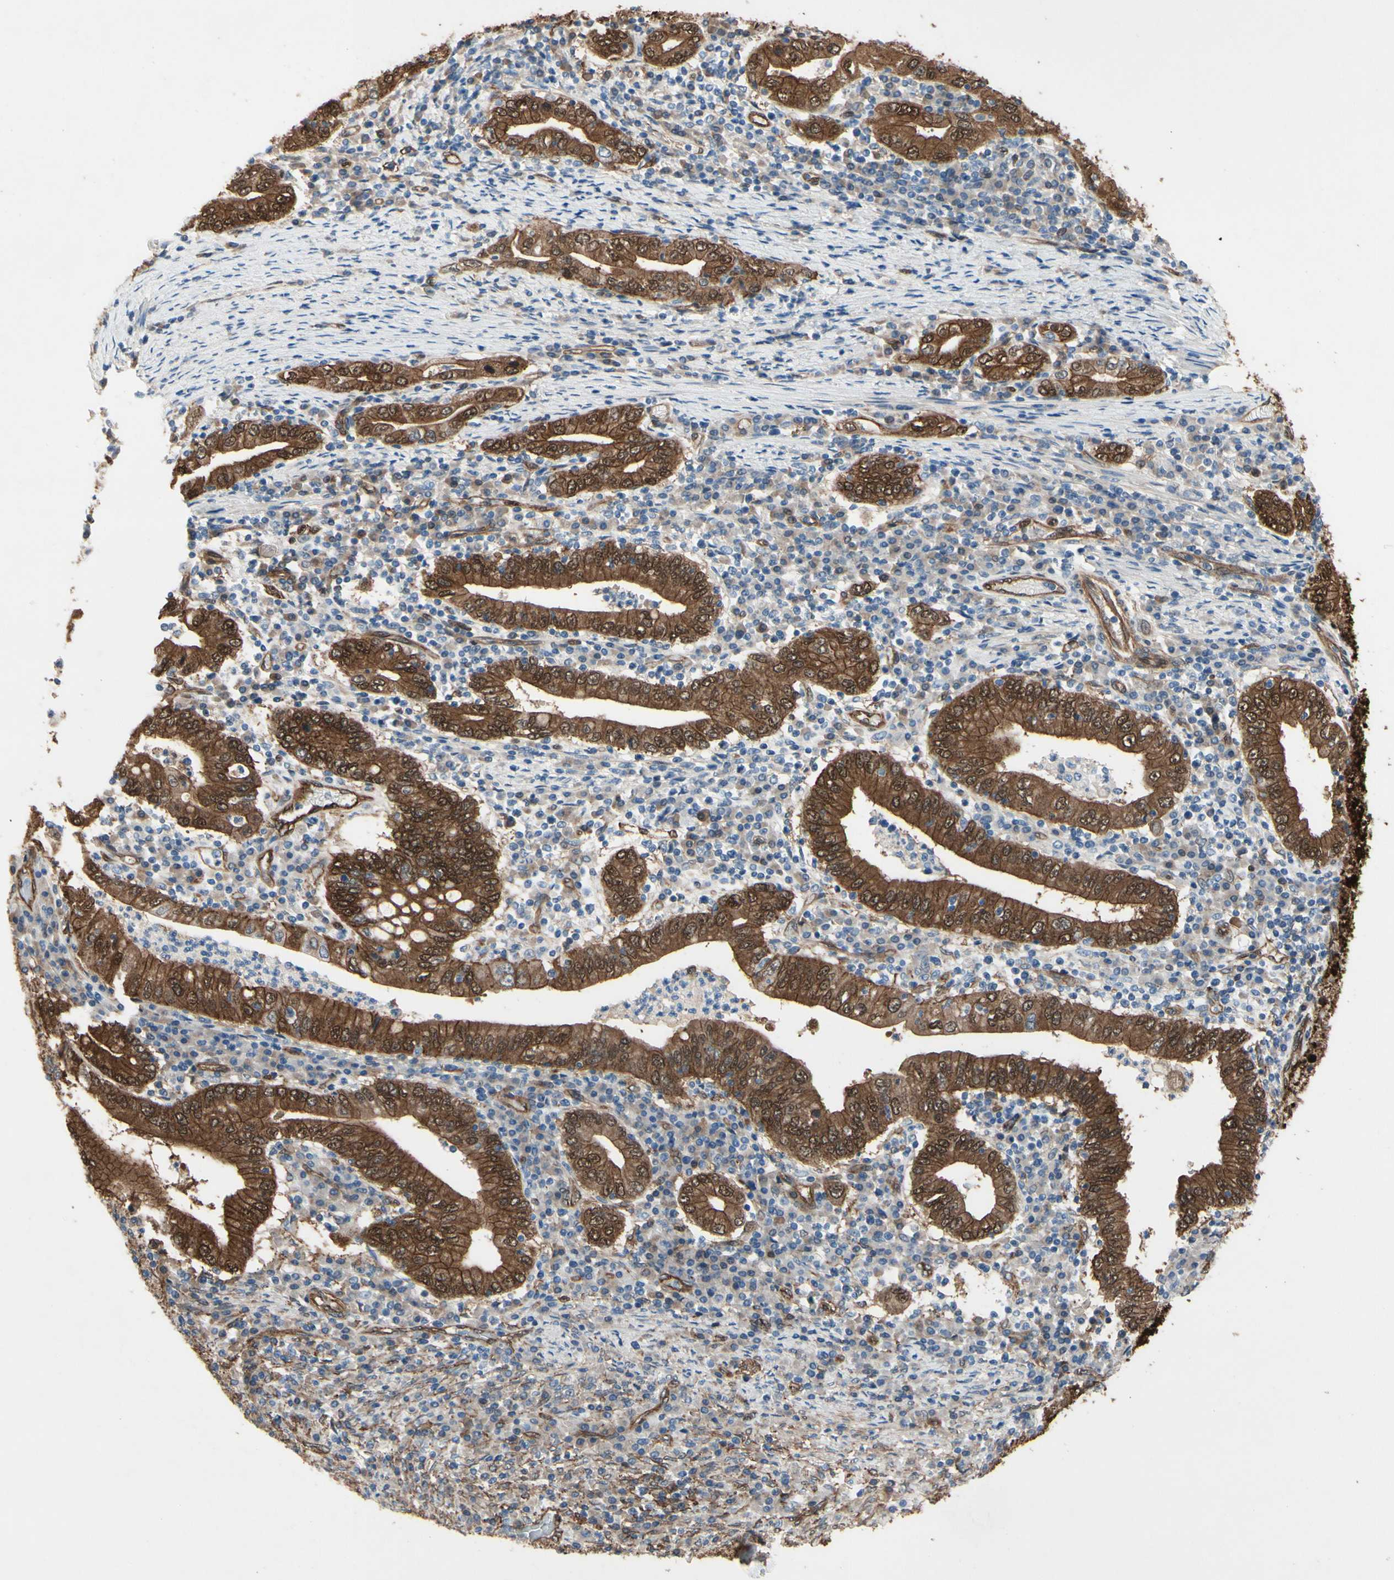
{"staining": {"intensity": "strong", "quantity": ">75%", "location": "cytoplasmic/membranous"}, "tissue": "stomach cancer", "cell_type": "Tumor cells", "image_type": "cancer", "snomed": [{"axis": "morphology", "description": "Normal tissue, NOS"}, {"axis": "morphology", "description": "Adenocarcinoma, NOS"}, {"axis": "topography", "description": "Esophagus"}, {"axis": "topography", "description": "Stomach, upper"}, {"axis": "topography", "description": "Peripheral nerve tissue"}], "caption": "Immunohistochemical staining of human adenocarcinoma (stomach) exhibits strong cytoplasmic/membranous protein expression in approximately >75% of tumor cells.", "gene": "CTTNBP2", "patient": {"sex": "male", "age": 62}}